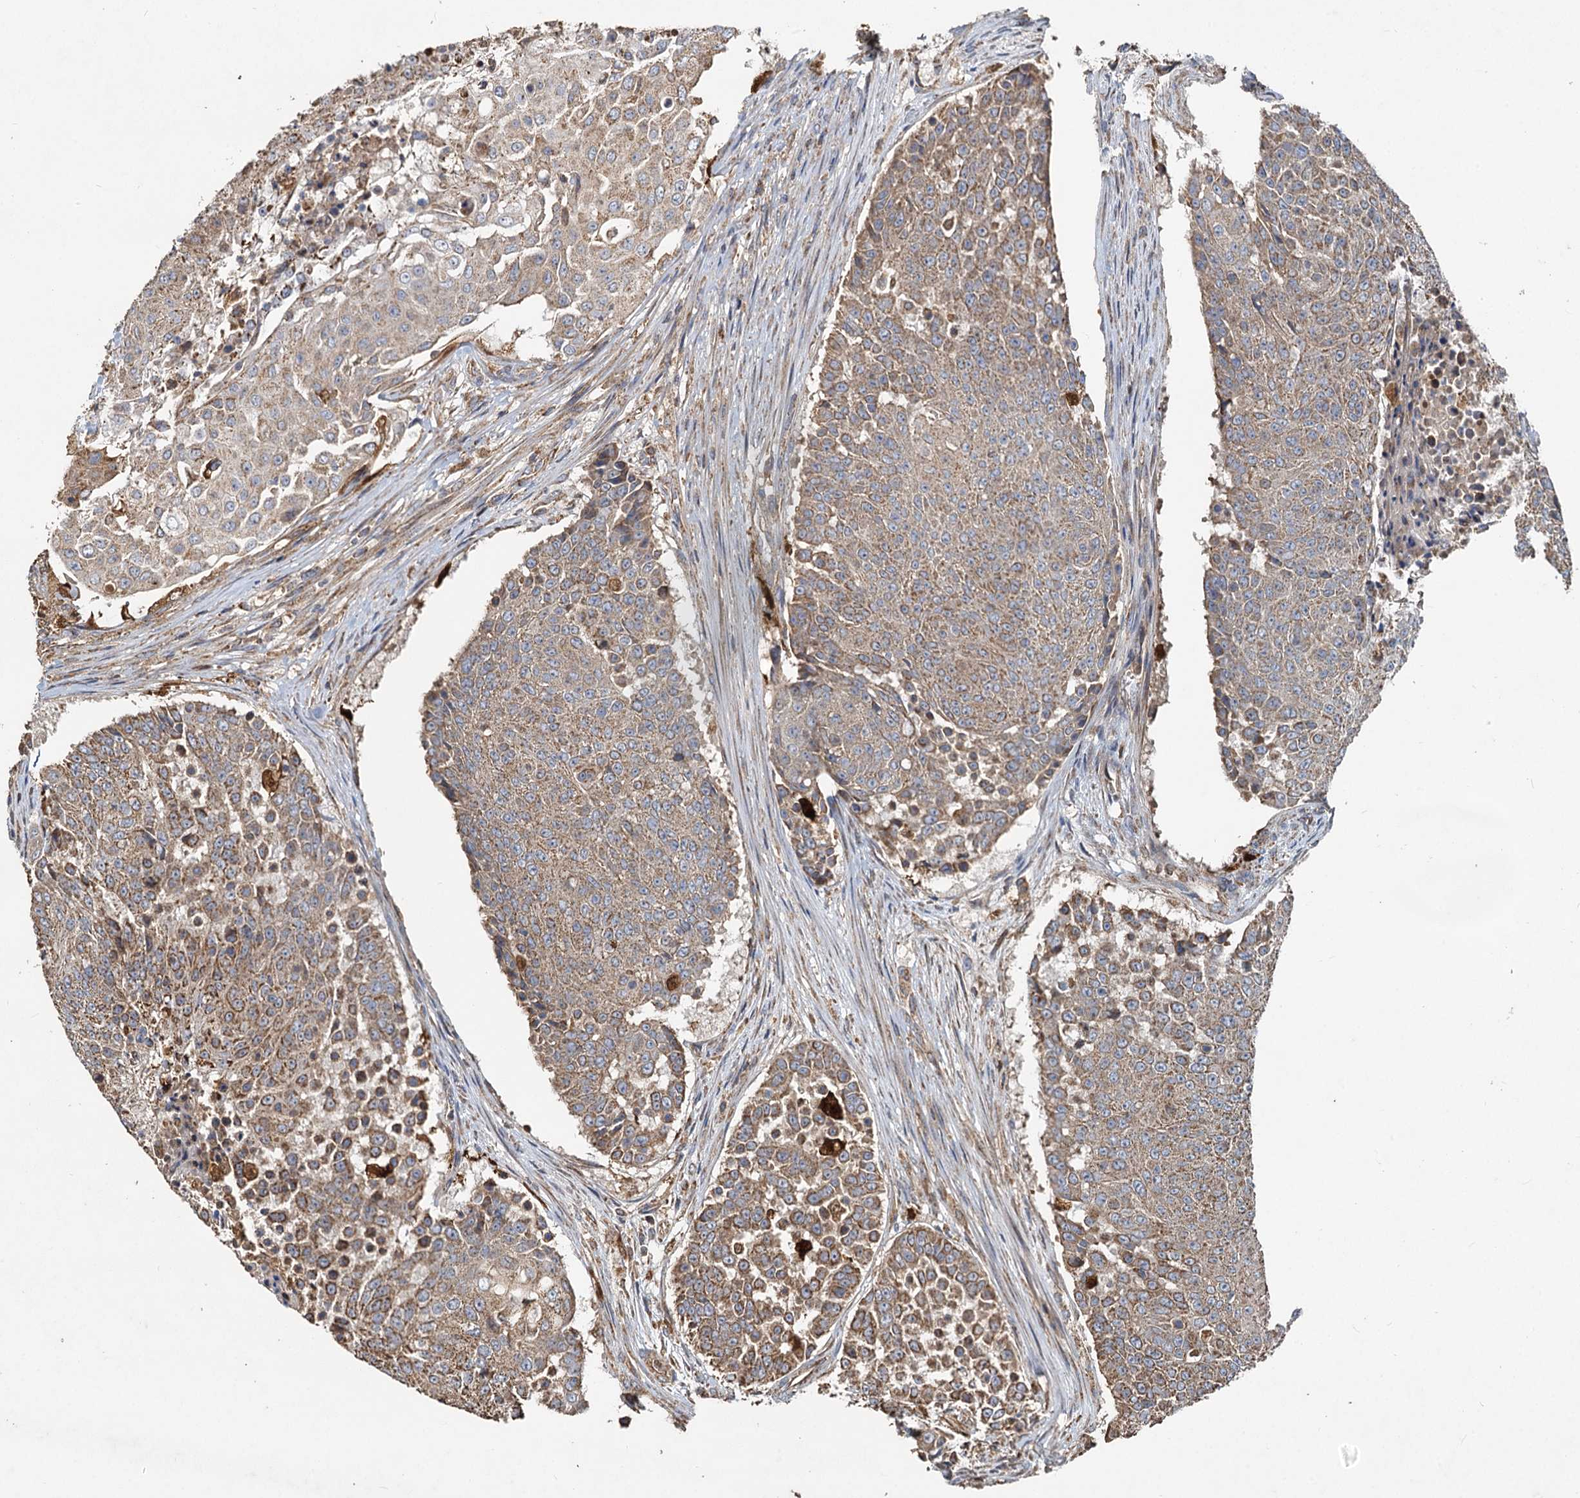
{"staining": {"intensity": "moderate", "quantity": ">75%", "location": "cytoplasmic/membranous"}, "tissue": "urothelial cancer", "cell_type": "Tumor cells", "image_type": "cancer", "snomed": [{"axis": "morphology", "description": "Urothelial carcinoma, High grade"}, {"axis": "topography", "description": "Urinary bladder"}], "caption": "Immunohistochemical staining of human urothelial cancer exhibits medium levels of moderate cytoplasmic/membranous protein positivity in about >75% of tumor cells. The protein is stained brown, and the nuclei are stained in blue (DAB (3,3'-diaminobenzidine) IHC with brightfield microscopy, high magnification).", "gene": "SDS", "patient": {"sex": "female", "age": 63}}